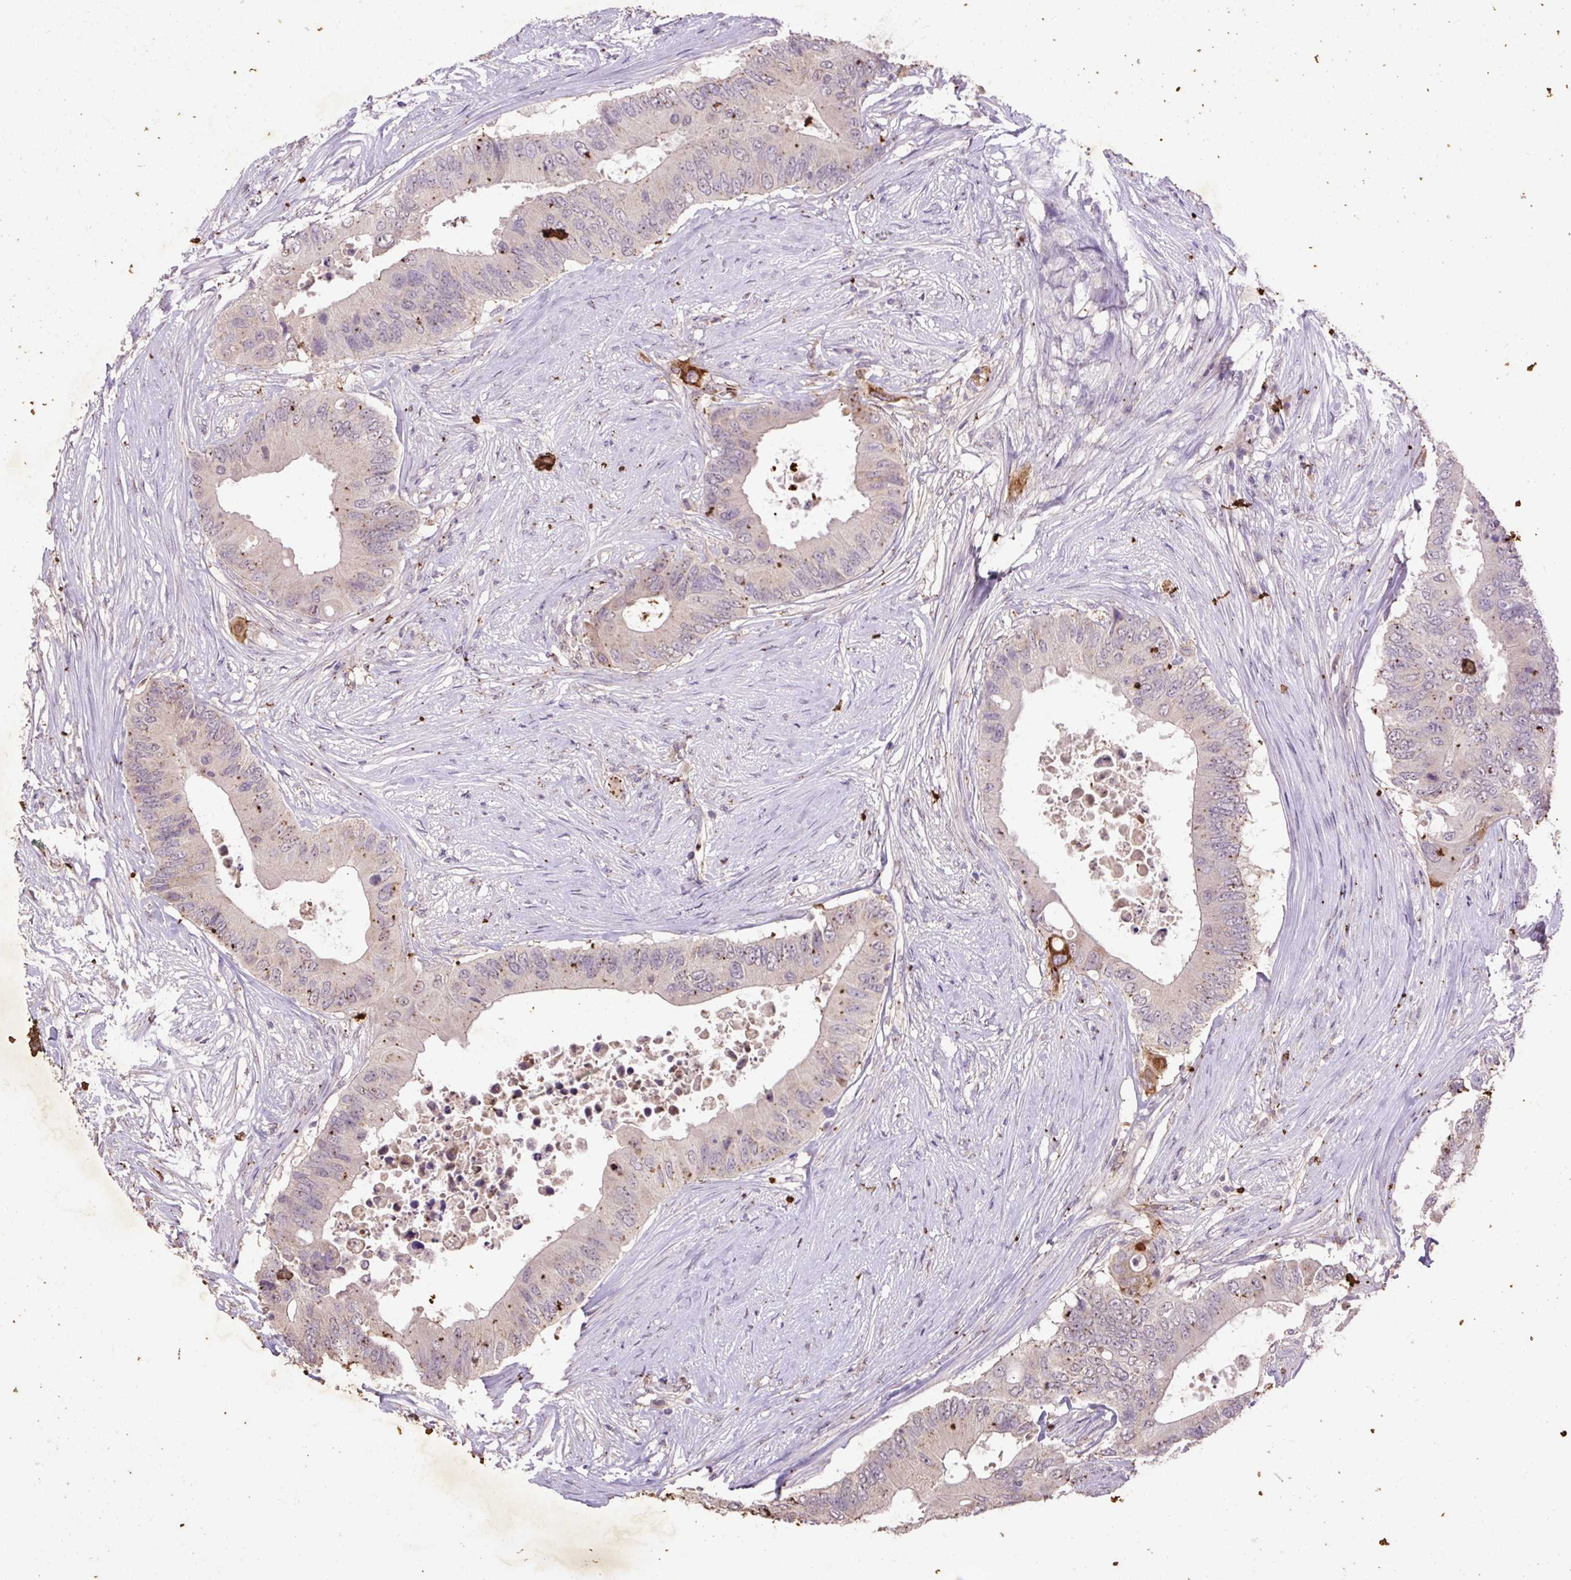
{"staining": {"intensity": "moderate", "quantity": "<25%", "location": "cytoplasmic/membranous"}, "tissue": "colorectal cancer", "cell_type": "Tumor cells", "image_type": "cancer", "snomed": [{"axis": "morphology", "description": "Adenocarcinoma, NOS"}, {"axis": "topography", "description": "Colon"}], "caption": "Moderate cytoplasmic/membranous staining for a protein is appreciated in about <25% of tumor cells of colorectal cancer (adenocarcinoma) using immunohistochemistry (IHC).", "gene": "LRTM2", "patient": {"sex": "male", "age": 71}}